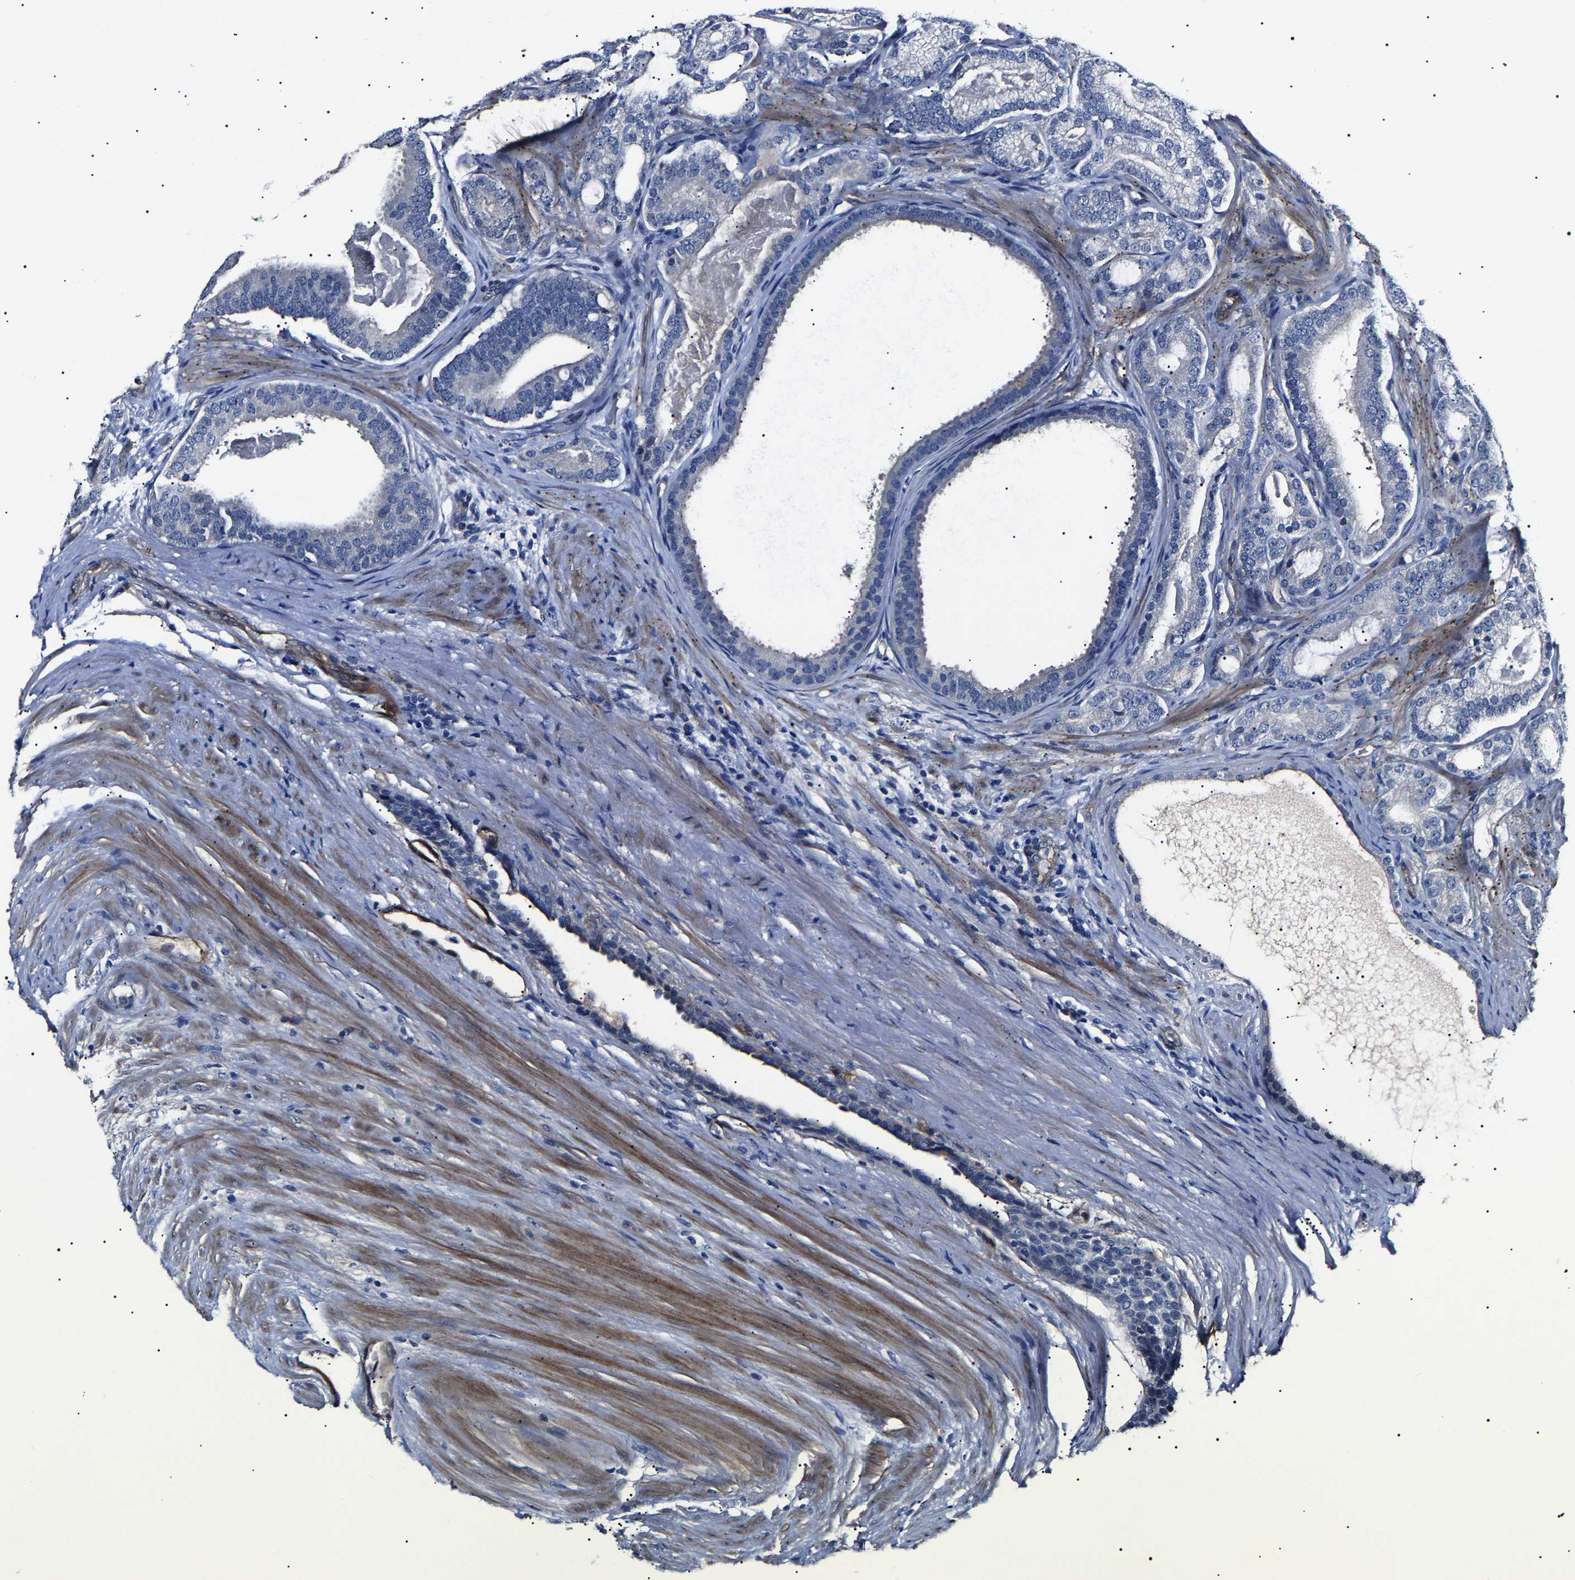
{"staining": {"intensity": "negative", "quantity": "none", "location": "none"}, "tissue": "prostate cancer", "cell_type": "Tumor cells", "image_type": "cancer", "snomed": [{"axis": "morphology", "description": "Adenocarcinoma, High grade"}, {"axis": "topography", "description": "Prostate"}], "caption": "High magnification brightfield microscopy of adenocarcinoma (high-grade) (prostate) stained with DAB (brown) and counterstained with hematoxylin (blue): tumor cells show no significant expression. (Stains: DAB immunohistochemistry with hematoxylin counter stain, Microscopy: brightfield microscopy at high magnification).", "gene": "KLHL42", "patient": {"sex": "male", "age": 60}}